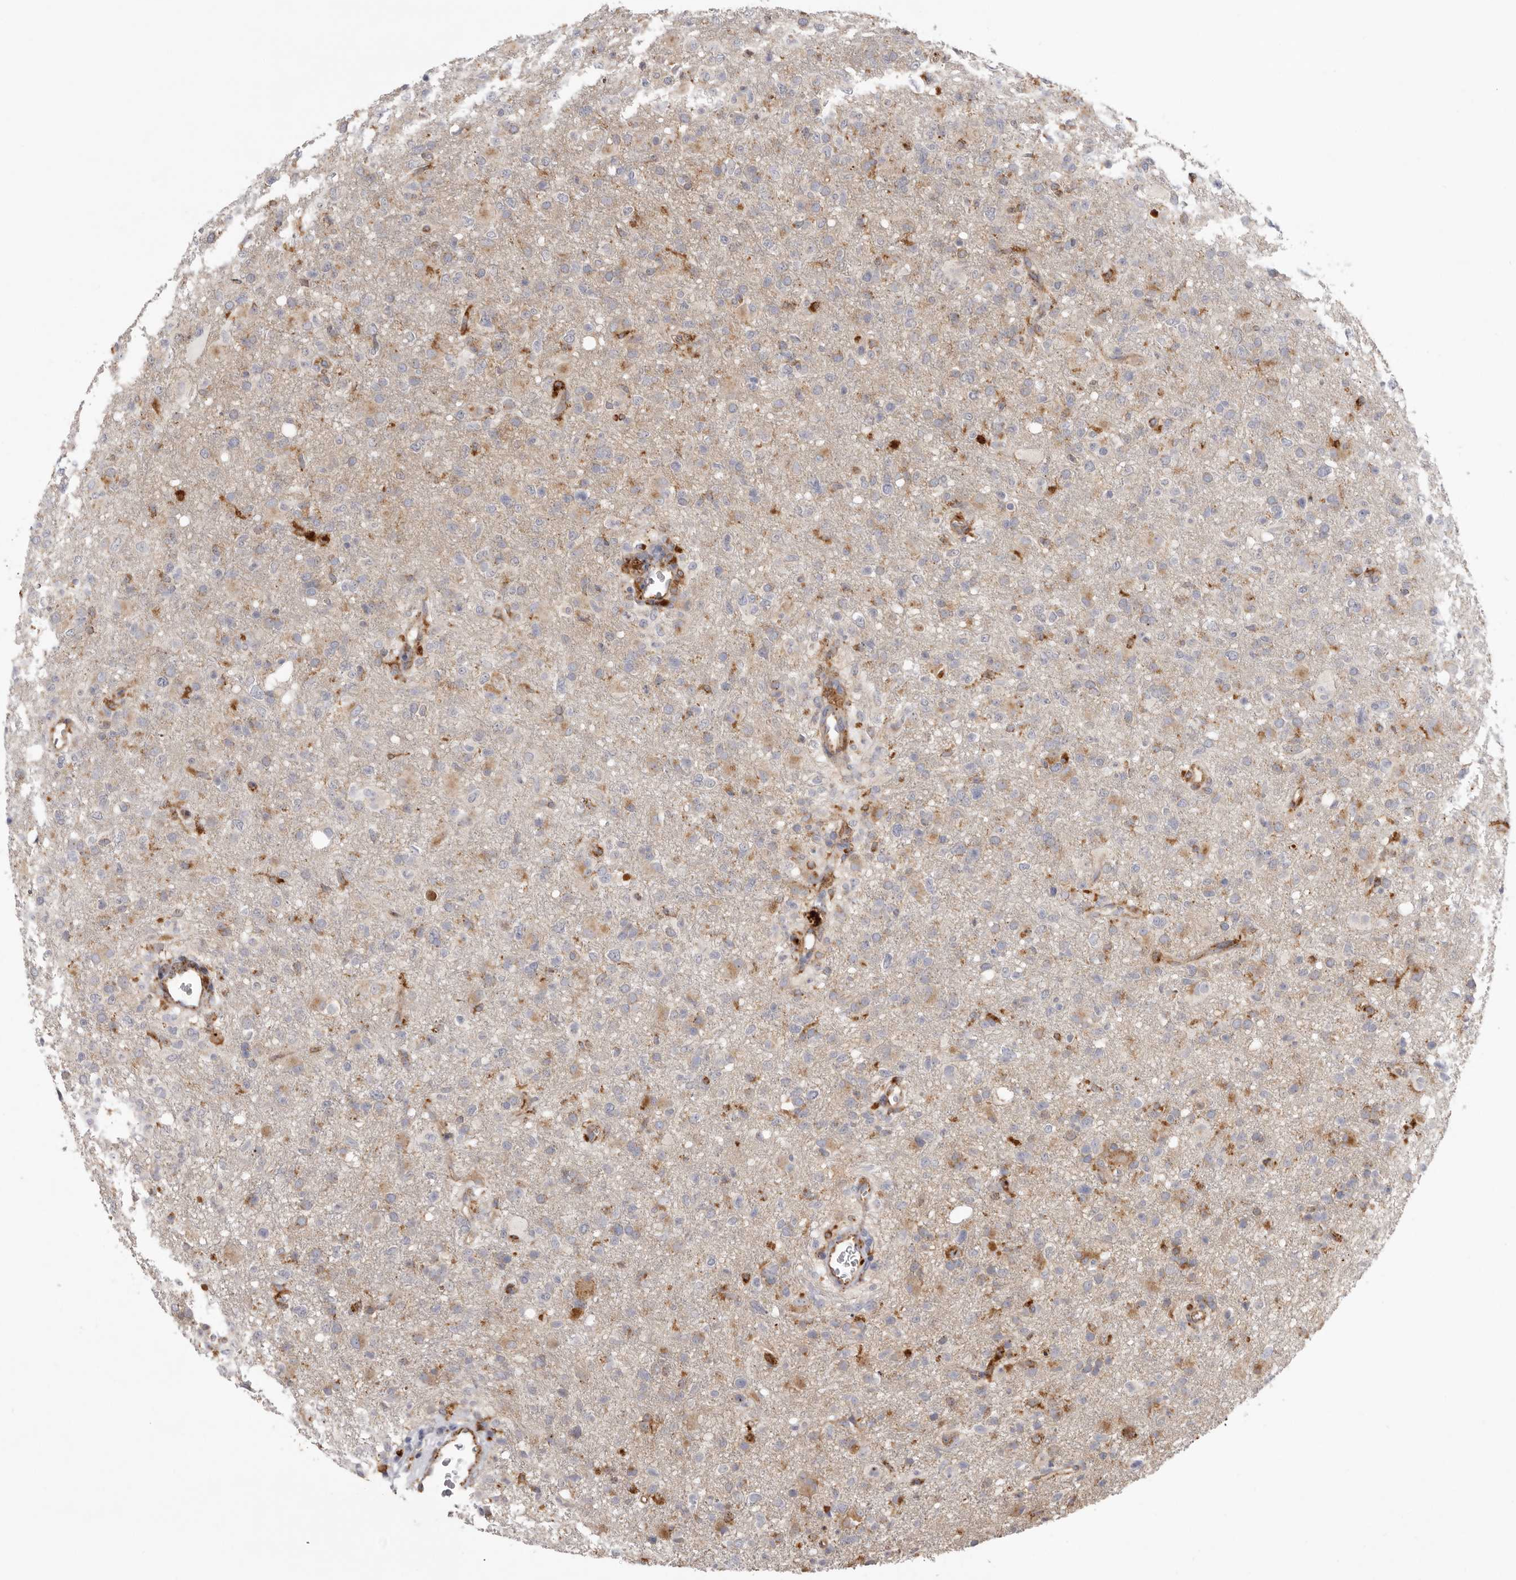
{"staining": {"intensity": "negative", "quantity": "none", "location": "none"}, "tissue": "glioma", "cell_type": "Tumor cells", "image_type": "cancer", "snomed": [{"axis": "morphology", "description": "Glioma, malignant, High grade"}, {"axis": "topography", "description": "Brain"}], "caption": "Immunohistochemistry photomicrograph of high-grade glioma (malignant) stained for a protein (brown), which shows no expression in tumor cells.", "gene": "GRN", "patient": {"sex": "female", "age": 57}}